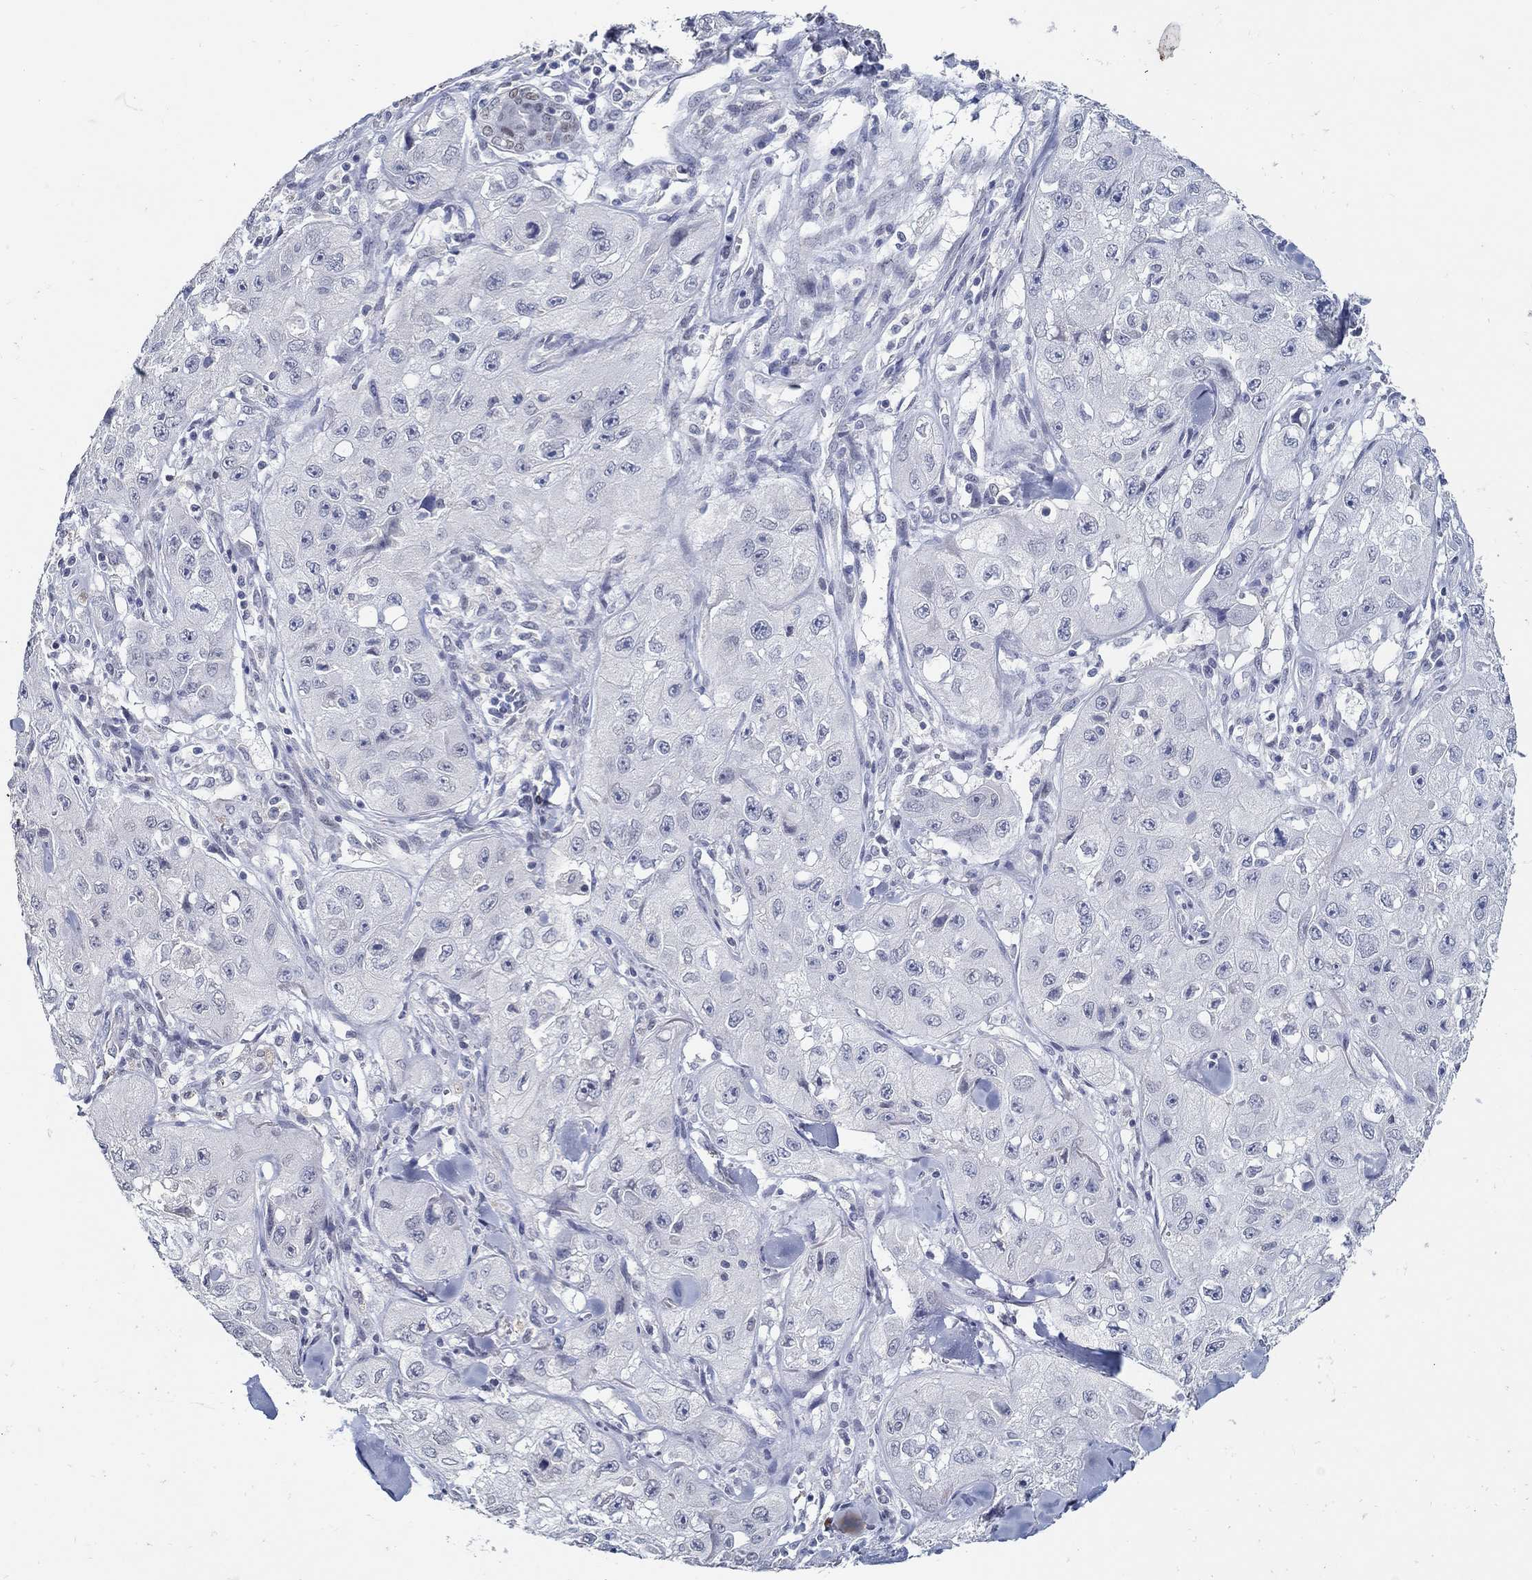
{"staining": {"intensity": "negative", "quantity": "none", "location": "none"}, "tissue": "skin cancer", "cell_type": "Tumor cells", "image_type": "cancer", "snomed": [{"axis": "morphology", "description": "Squamous cell carcinoma, NOS"}, {"axis": "topography", "description": "Skin"}, {"axis": "topography", "description": "Subcutis"}], "caption": "There is no significant positivity in tumor cells of skin squamous cell carcinoma.", "gene": "USP29", "patient": {"sex": "male", "age": 73}}